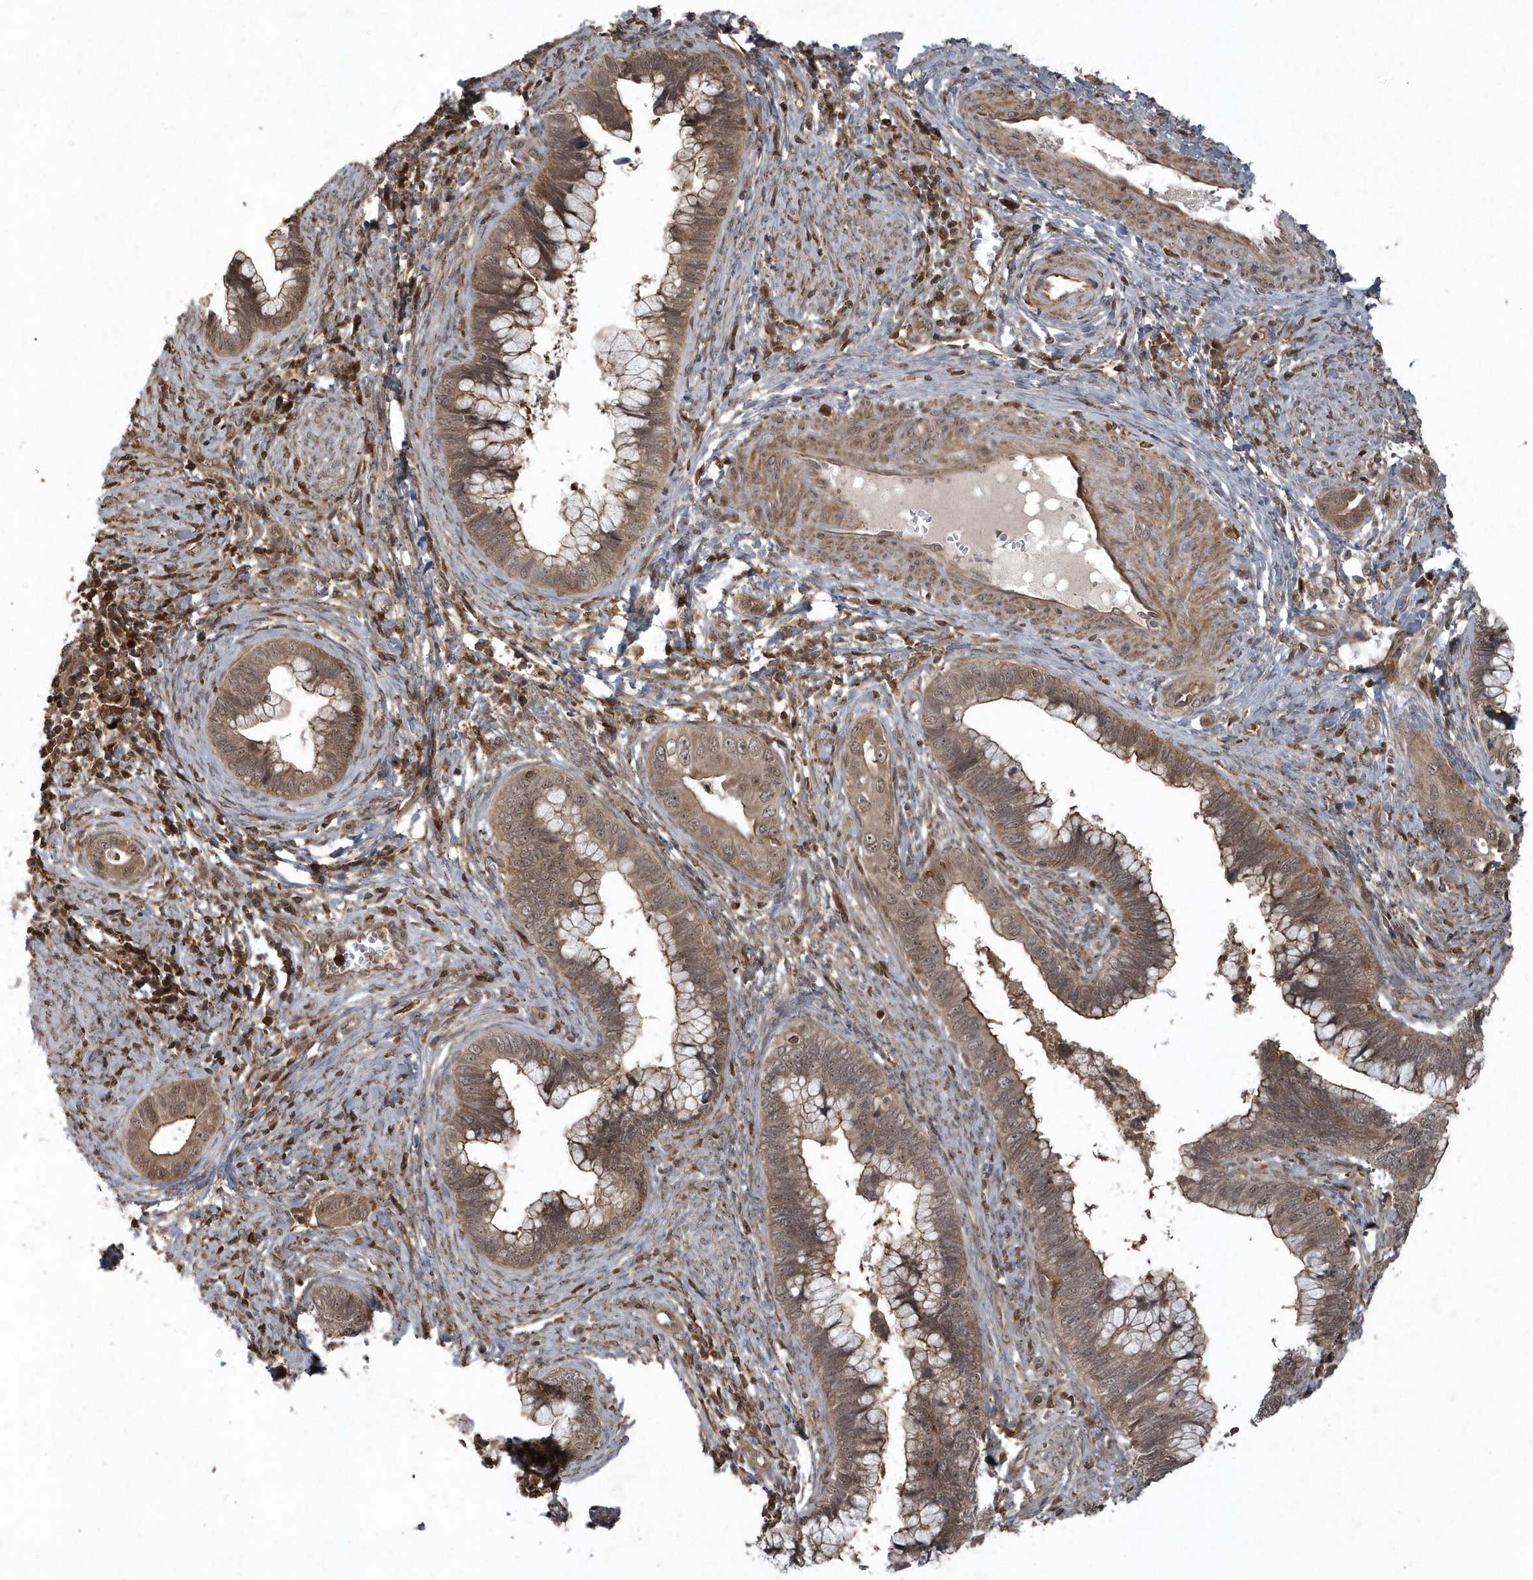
{"staining": {"intensity": "moderate", "quantity": ">75%", "location": "cytoplasmic/membranous"}, "tissue": "cervical cancer", "cell_type": "Tumor cells", "image_type": "cancer", "snomed": [{"axis": "morphology", "description": "Adenocarcinoma, NOS"}, {"axis": "topography", "description": "Cervix"}], "caption": "This is a micrograph of IHC staining of adenocarcinoma (cervical), which shows moderate expression in the cytoplasmic/membranous of tumor cells.", "gene": "LACC1", "patient": {"sex": "female", "age": 44}}